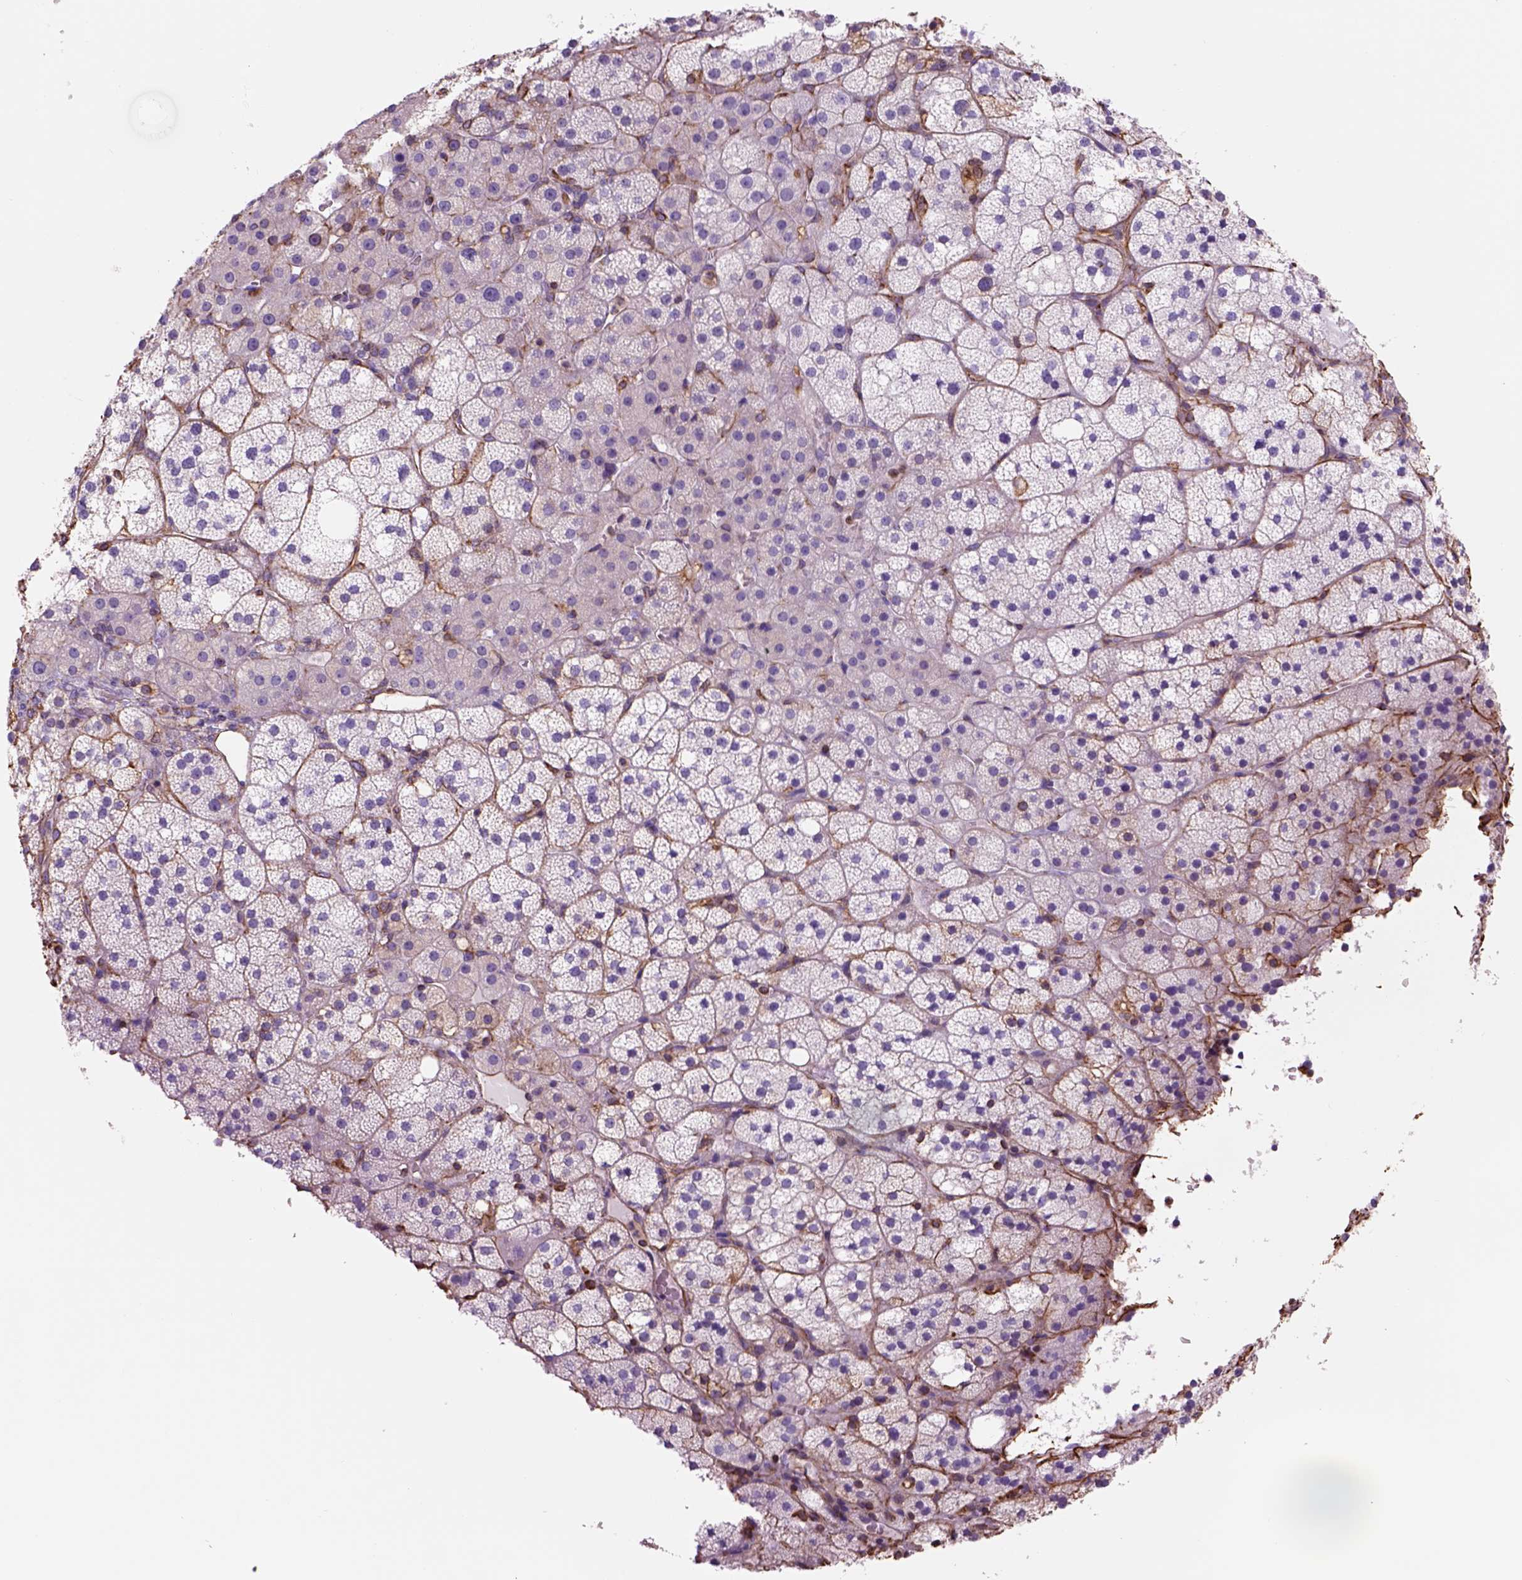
{"staining": {"intensity": "negative", "quantity": "none", "location": "none"}, "tissue": "adrenal gland", "cell_type": "Glandular cells", "image_type": "normal", "snomed": [{"axis": "morphology", "description": "Normal tissue, NOS"}, {"axis": "topography", "description": "Adrenal gland"}], "caption": "Immunohistochemical staining of normal adrenal gland shows no significant positivity in glandular cells. (Immunohistochemistry (ihc), brightfield microscopy, high magnification).", "gene": "ZZZ3", "patient": {"sex": "male", "age": 53}}